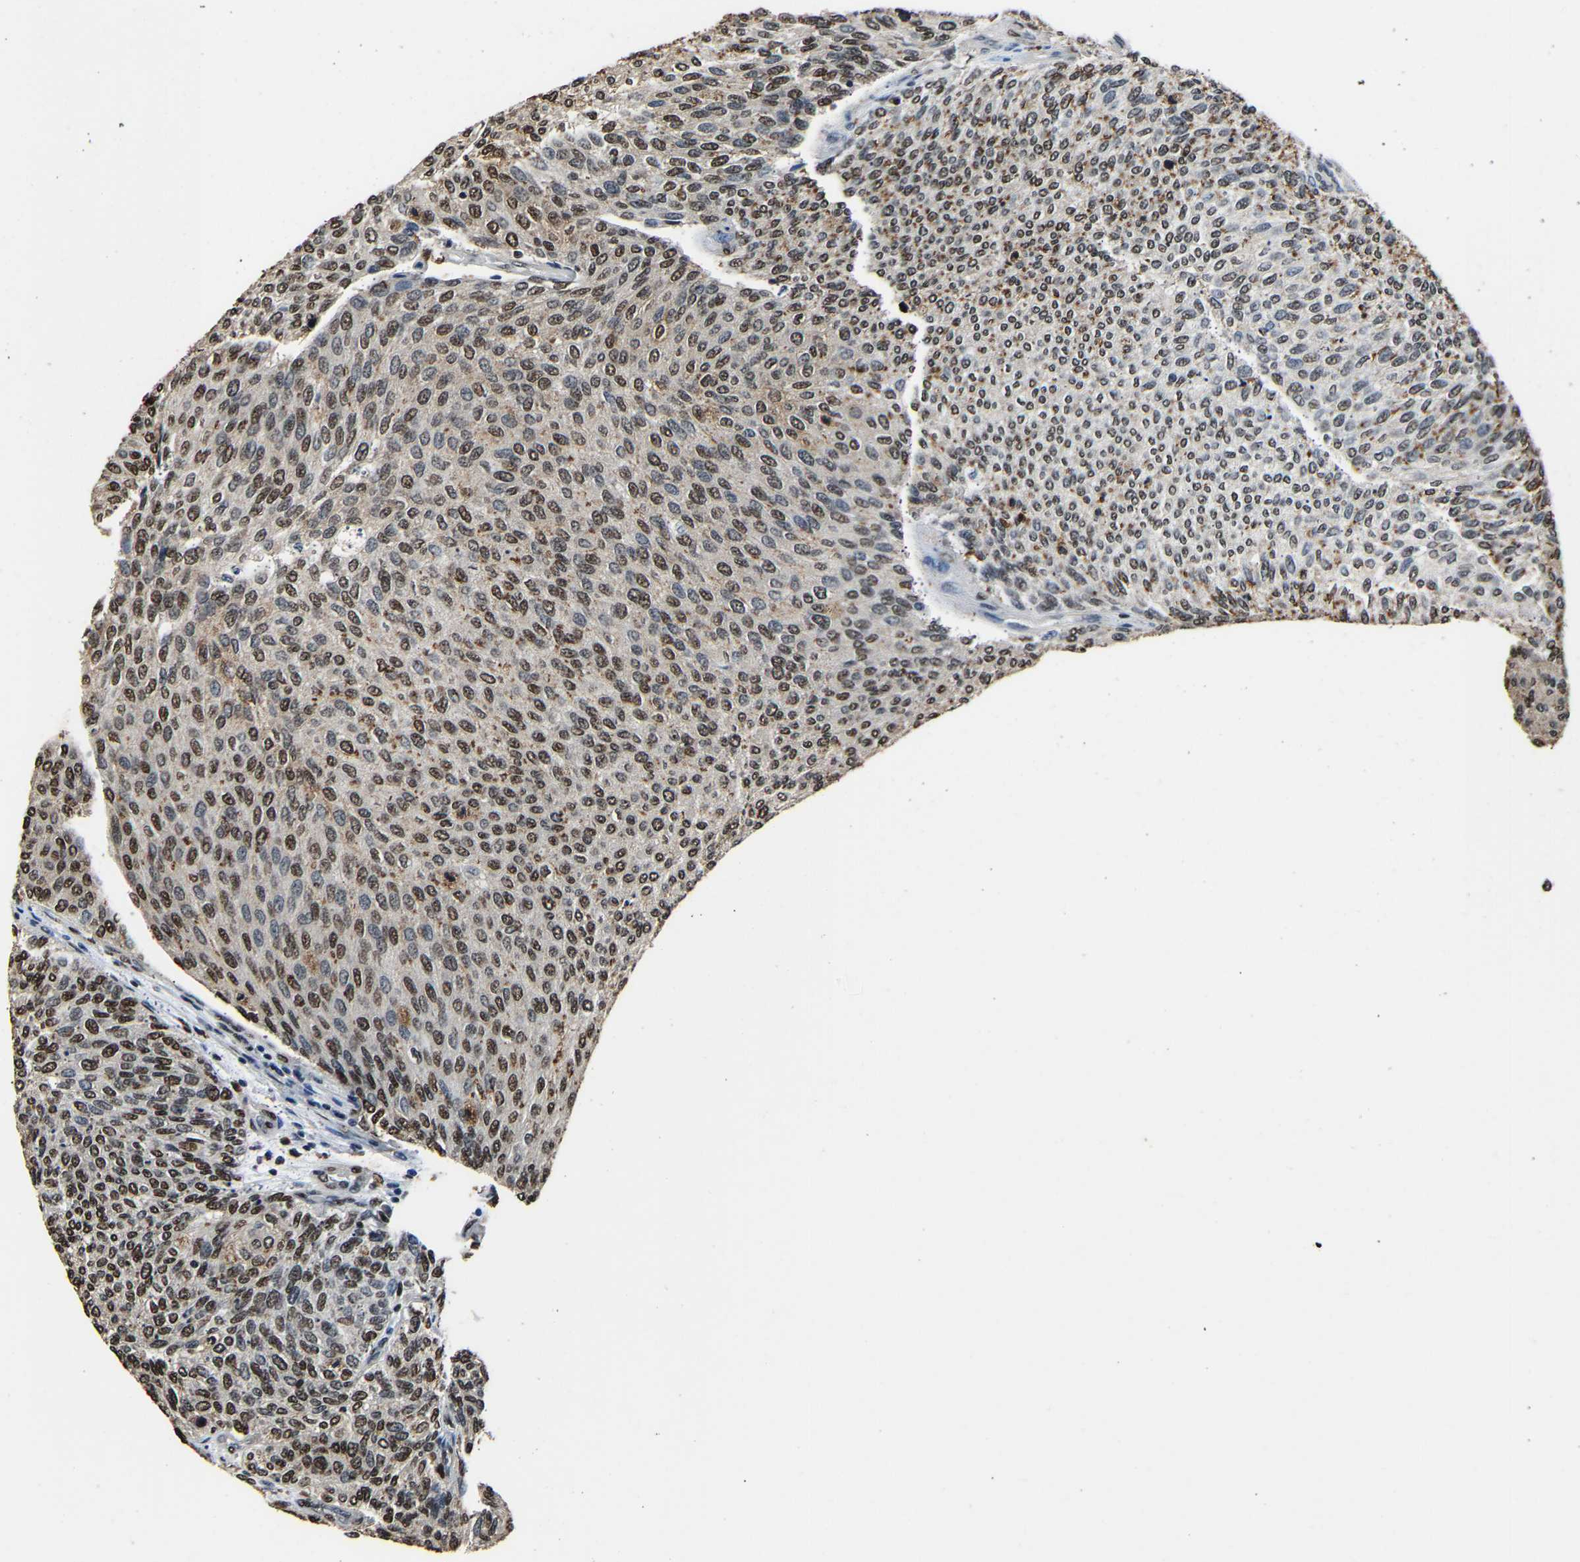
{"staining": {"intensity": "strong", "quantity": "25%-75%", "location": "nuclear"}, "tissue": "urothelial cancer", "cell_type": "Tumor cells", "image_type": "cancer", "snomed": [{"axis": "morphology", "description": "Urothelial carcinoma, Low grade"}, {"axis": "topography", "description": "Urinary bladder"}], "caption": "Tumor cells demonstrate high levels of strong nuclear positivity in about 25%-75% of cells in urothelial carcinoma (low-grade).", "gene": "SAFB", "patient": {"sex": "female", "age": 79}}